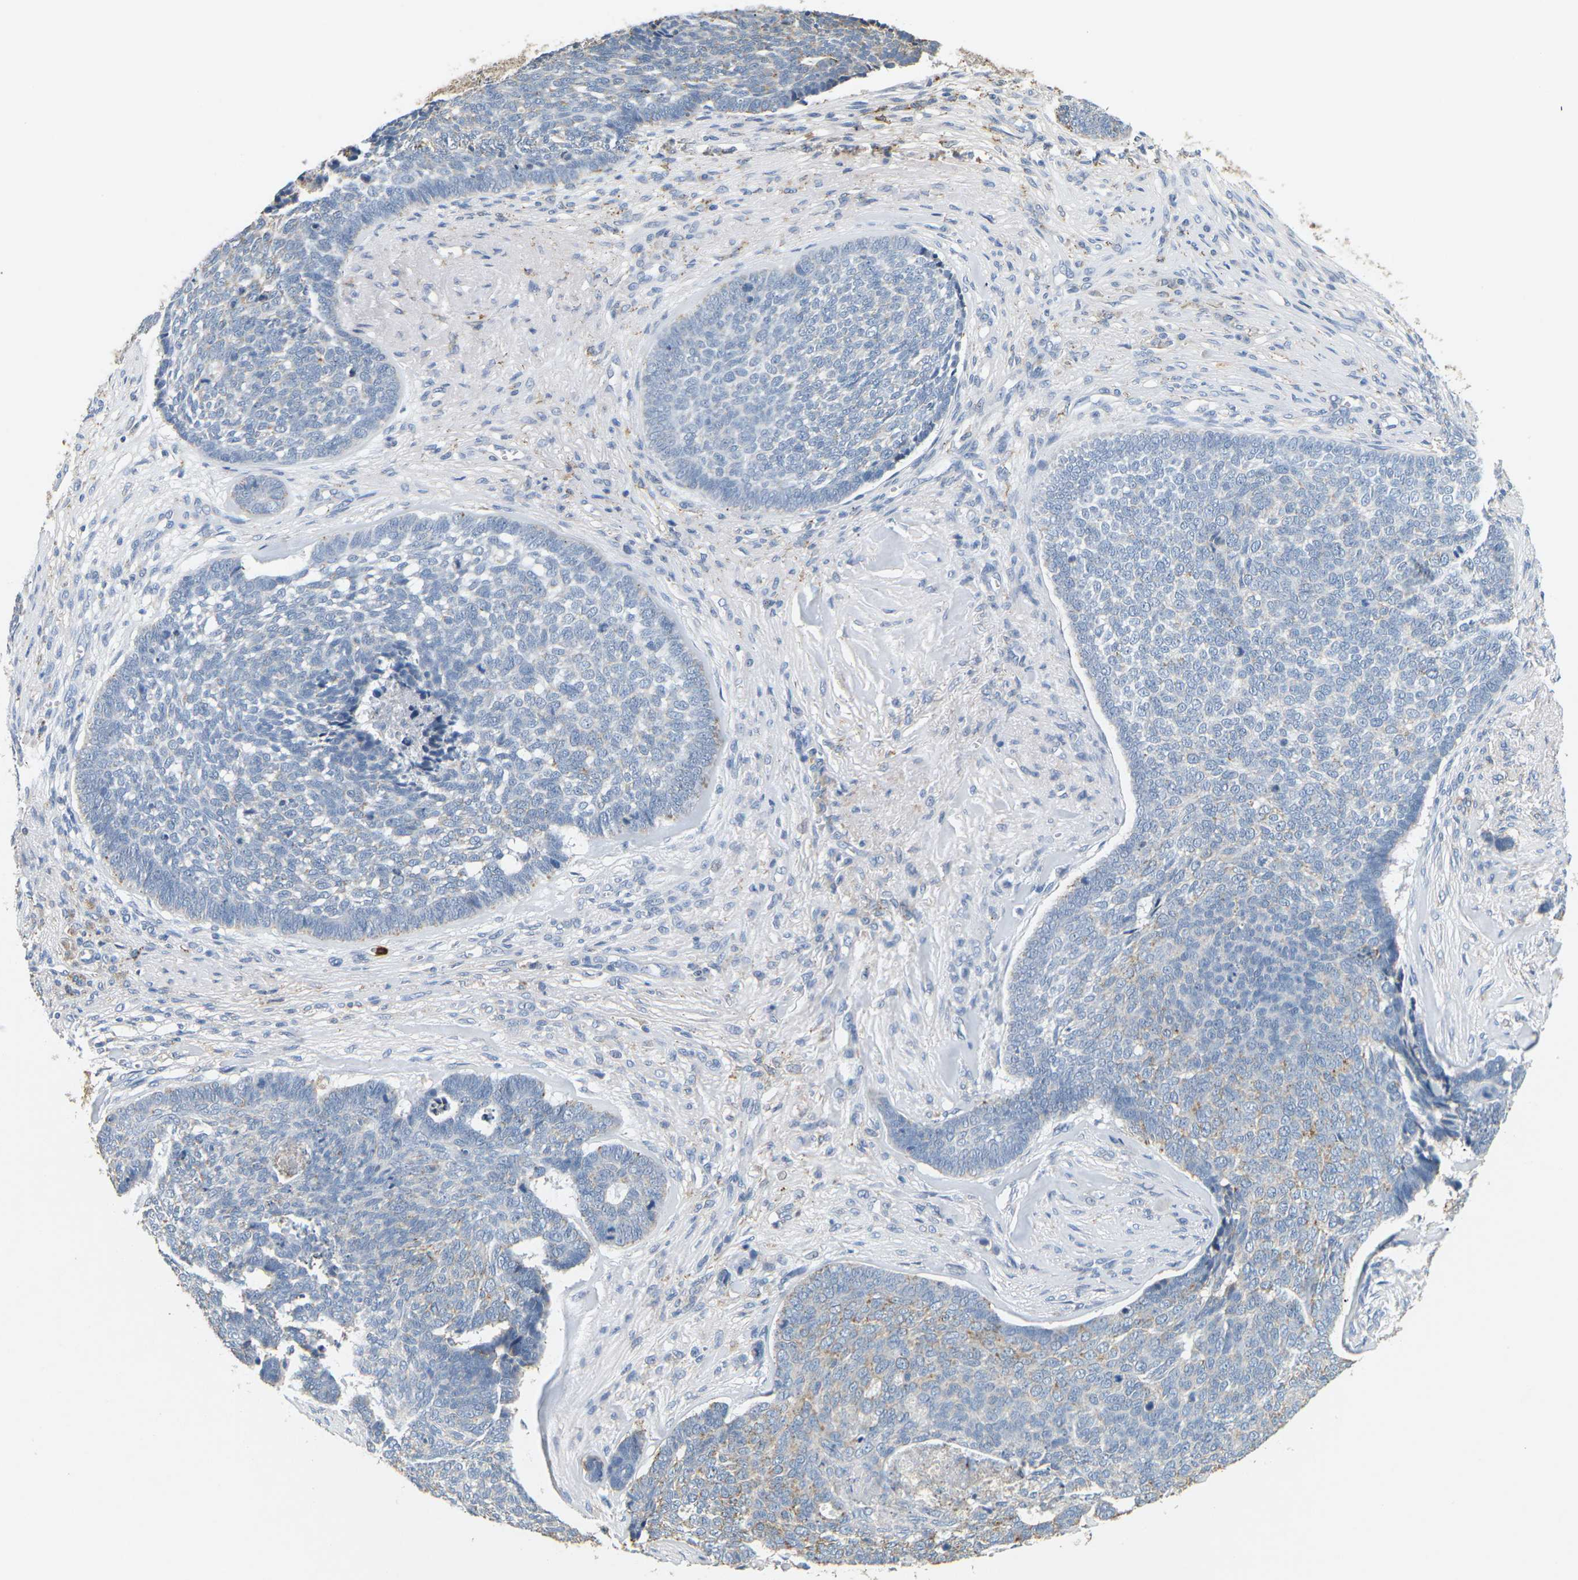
{"staining": {"intensity": "negative", "quantity": "none", "location": "none"}, "tissue": "skin cancer", "cell_type": "Tumor cells", "image_type": "cancer", "snomed": [{"axis": "morphology", "description": "Basal cell carcinoma"}, {"axis": "topography", "description": "Skin"}], "caption": "Immunohistochemistry of human skin basal cell carcinoma shows no staining in tumor cells.", "gene": "ADM", "patient": {"sex": "male", "age": 84}}